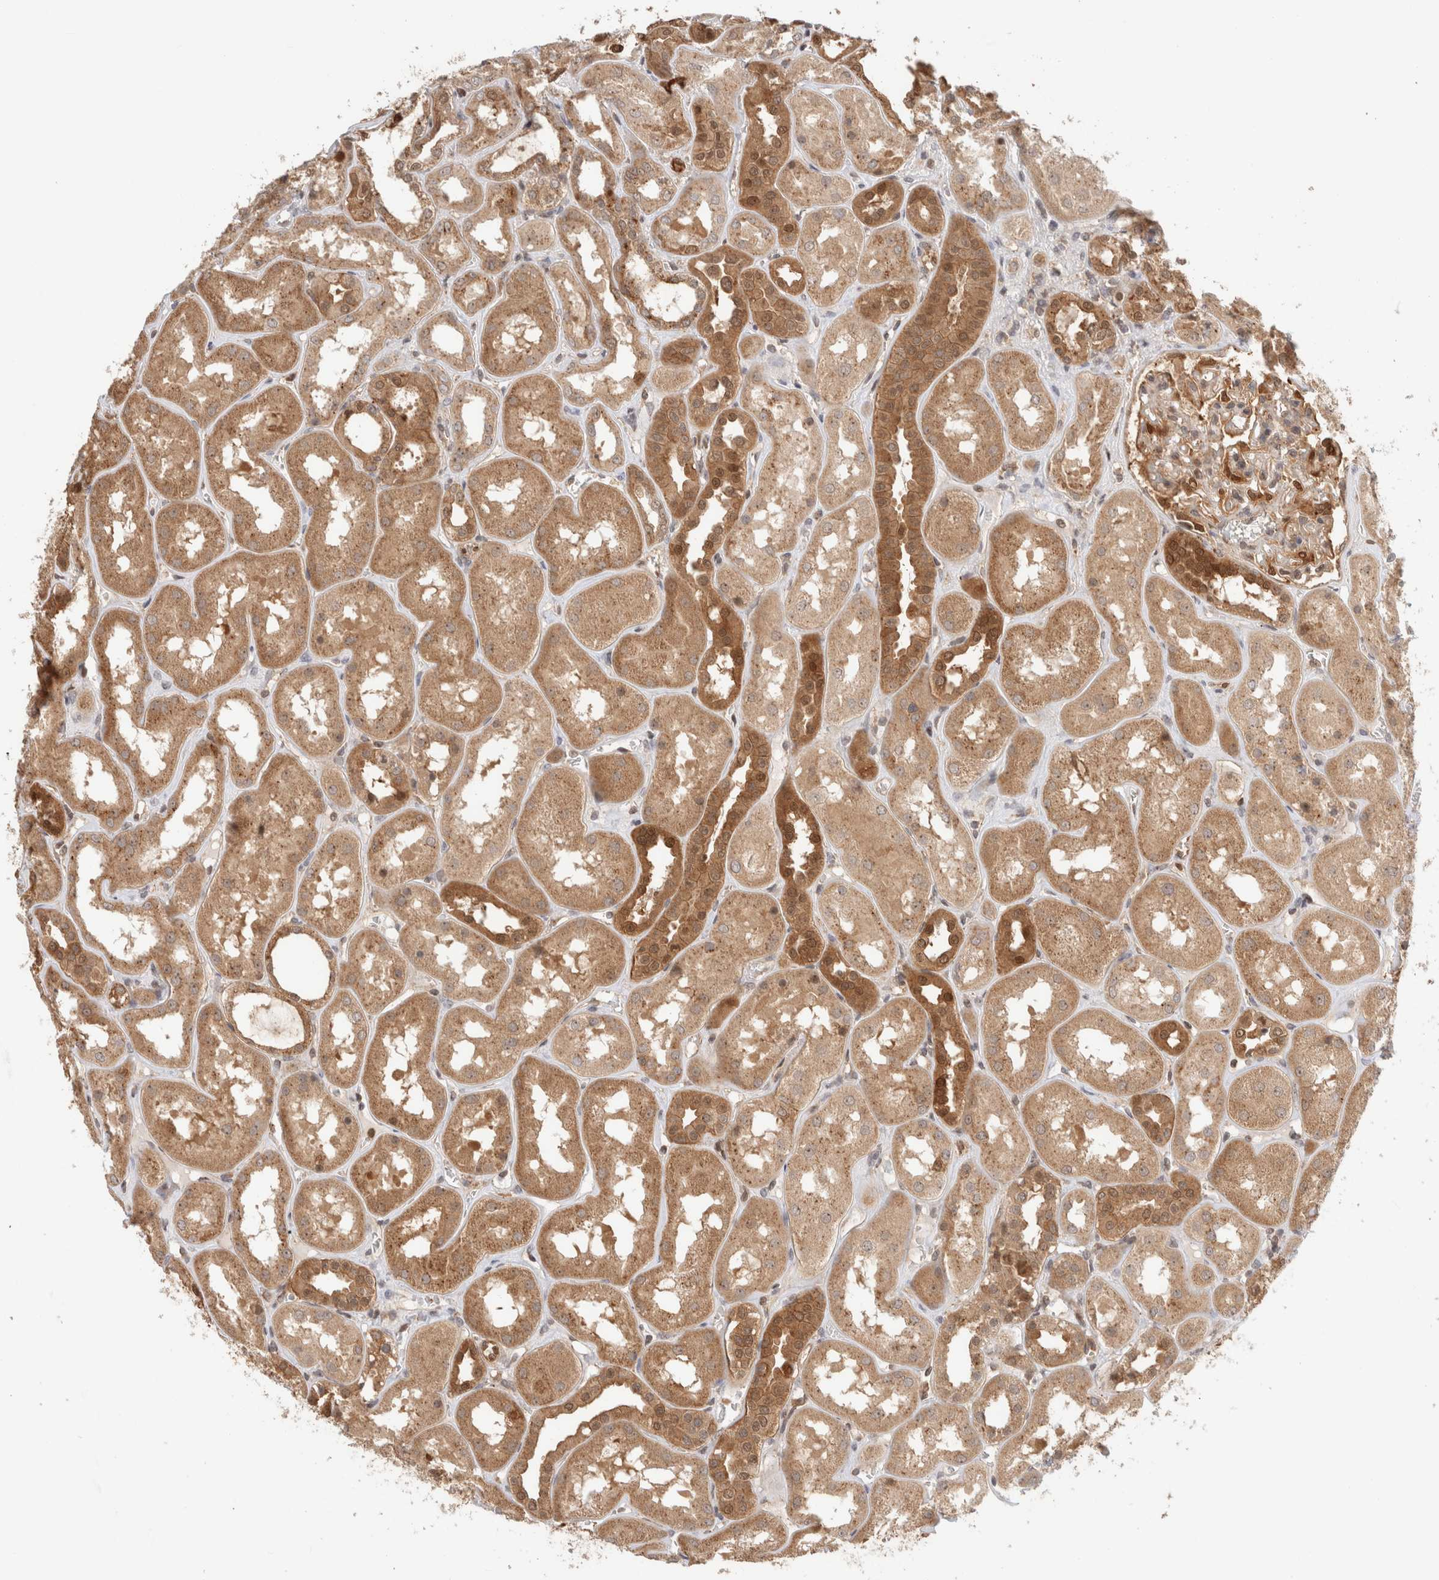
{"staining": {"intensity": "moderate", "quantity": "<25%", "location": "cytoplasmic/membranous,nuclear"}, "tissue": "kidney", "cell_type": "Cells in glomeruli", "image_type": "normal", "snomed": [{"axis": "morphology", "description": "Normal tissue, NOS"}, {"axis": "topography", "description": "Kidney"}], "caption": "IHC of normal kidney shows low levels of moderate cytoplasmic/membranous,nuclear expression in about <25% of cells in glomeruli. The protein is shown in brown color, while the nuclei are stained blue.", "gene": "OTUD6B", "patient": {"sex": "male", "age": 70}}